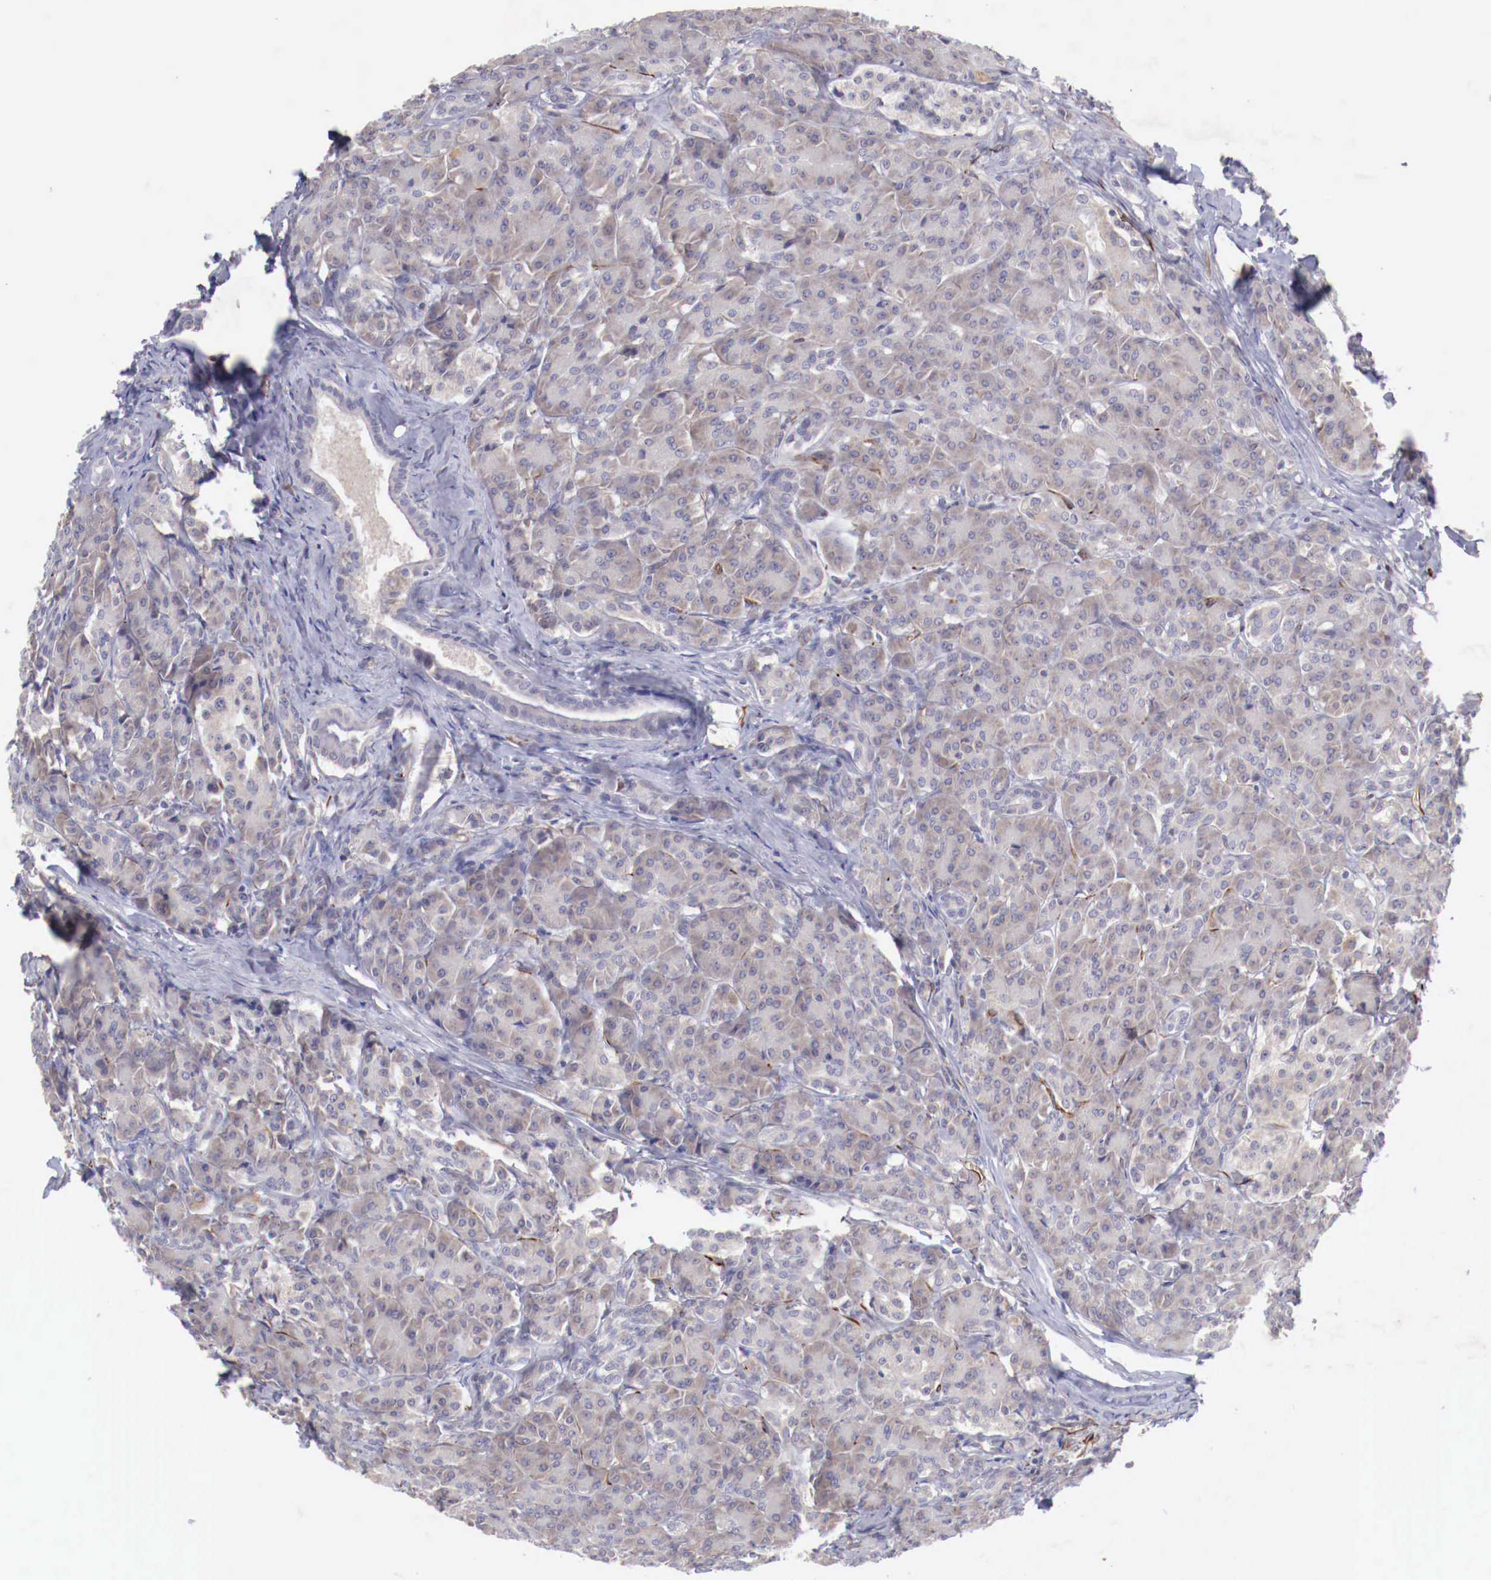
{"staining": {"intensity": "weak", "quantity": ">75%", "location": "cytoplasmic/membranous"}, "tissue": "pancreas", "cell_type": "Exocrine glandular cells", "image_type": "normal", "snomed": [{"axis": "morphology", "description": "Normal tissue, NOS"}, {"axis": "topography", "description": "Lymph node"}, {"axis": "topography", "description": "Pancreas"}], "caption": "Immunohistochemistry of unremarkable human pancreas displays low levels of weak cytoplasmic/membranous expression in about >75% of exocrine glandular cells.", "gene": "WT1", "patient": {"sex": "male", "age": 59}}